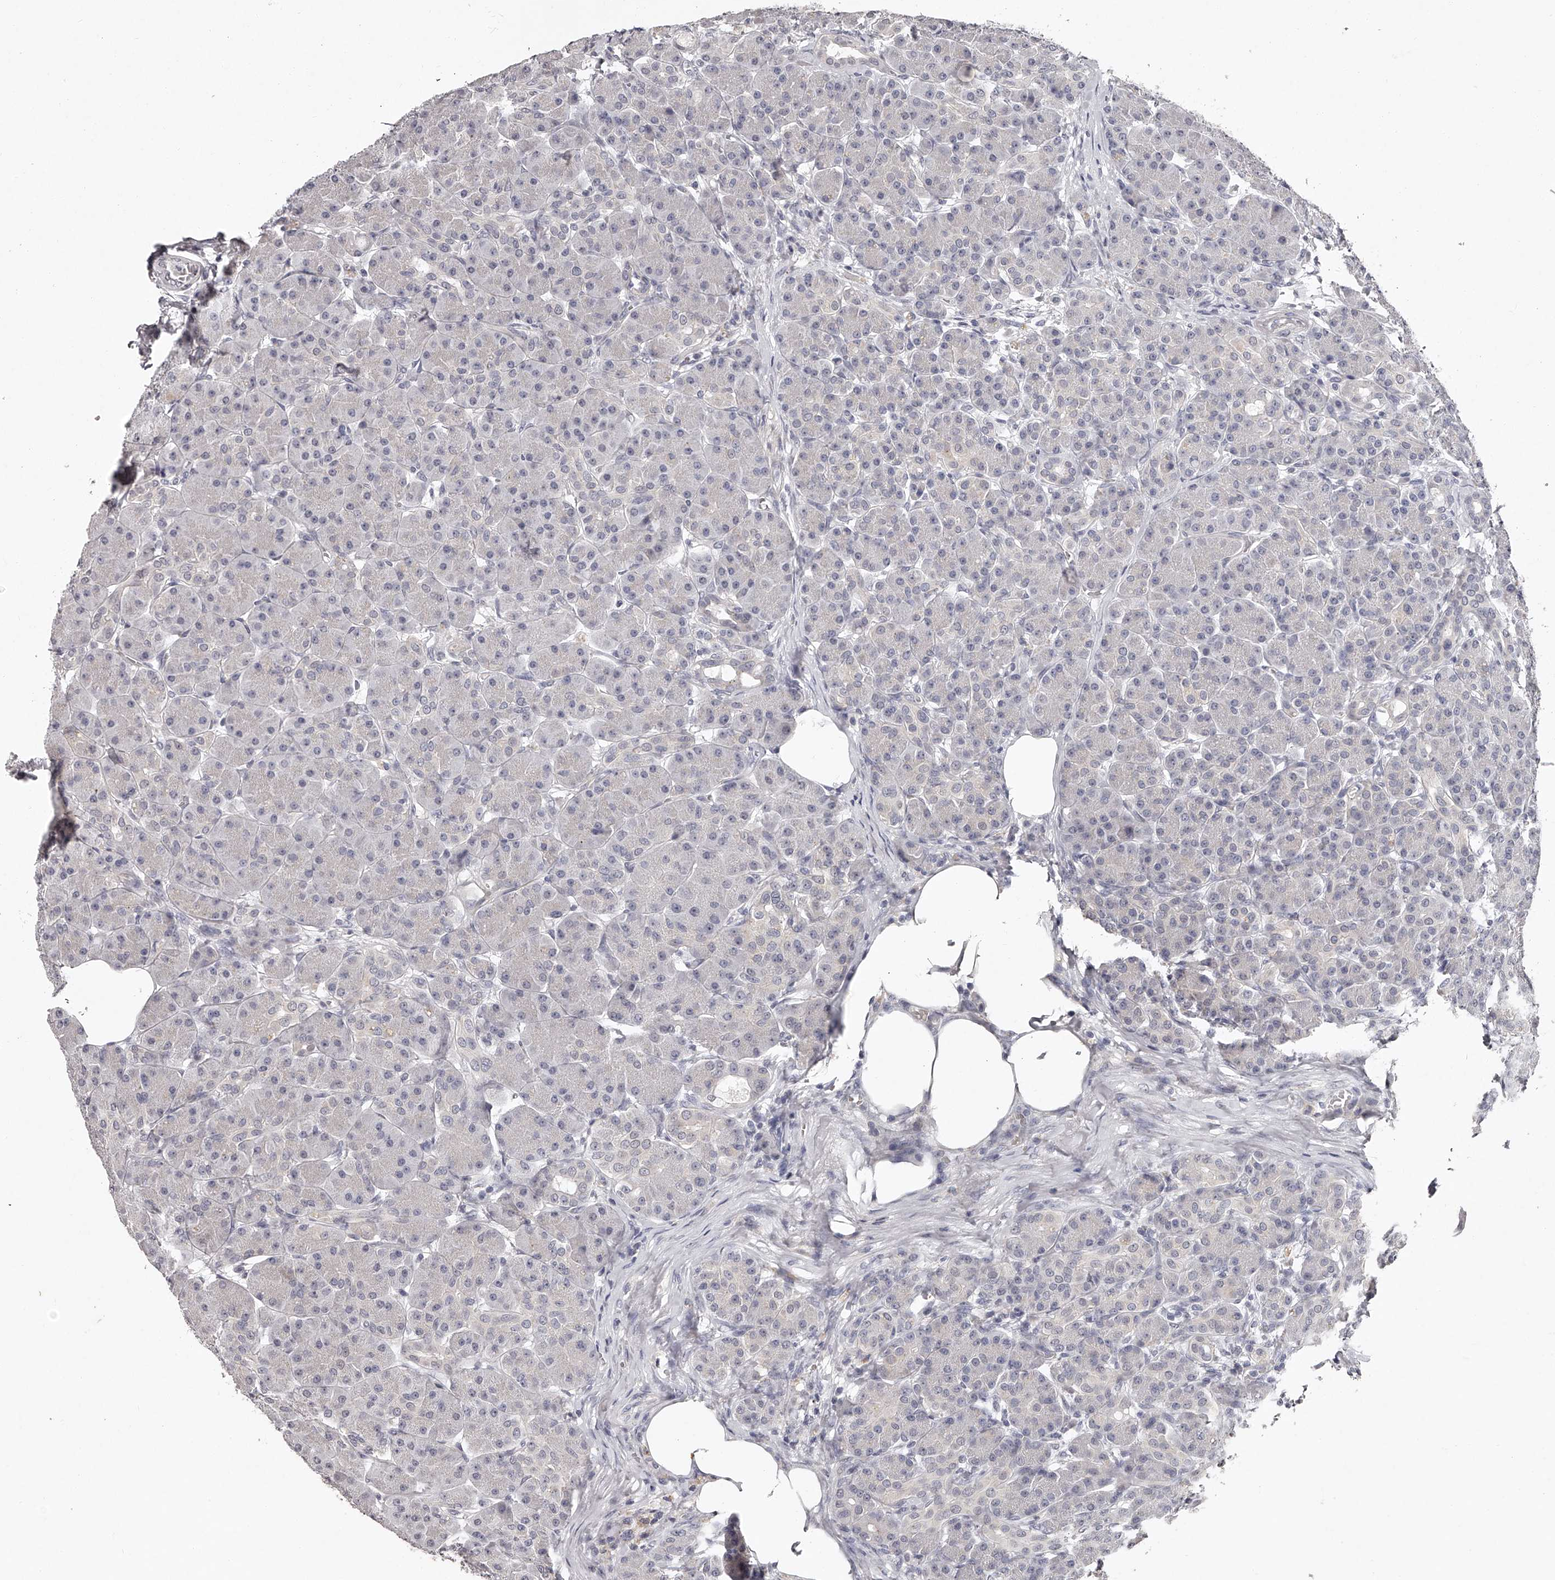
{"staining": {"intensity": "negative", "quantity": "none", "location": "none"}, "tissue": "pancreas", "cell_type": "Exocrine glandular cells", "image_type": "normal", "snomed": [{"axis": "morphology", "description": "Normal tissue, NOS"}, {"axis": "topography", "description": "Pancreas"}], "caption": "High power microscopy micrograph of an immunohistochemistry photomicrograph of normal pancreas, revealing no significant positivity in exocrine glandular cells. (Brightfield microscopy of DAB (3,3'-diaminobenzidine) immunohistochemistry at high magnification).", "gene": "NT5DC1", "patient": {"sex": "male", "age": 63}}